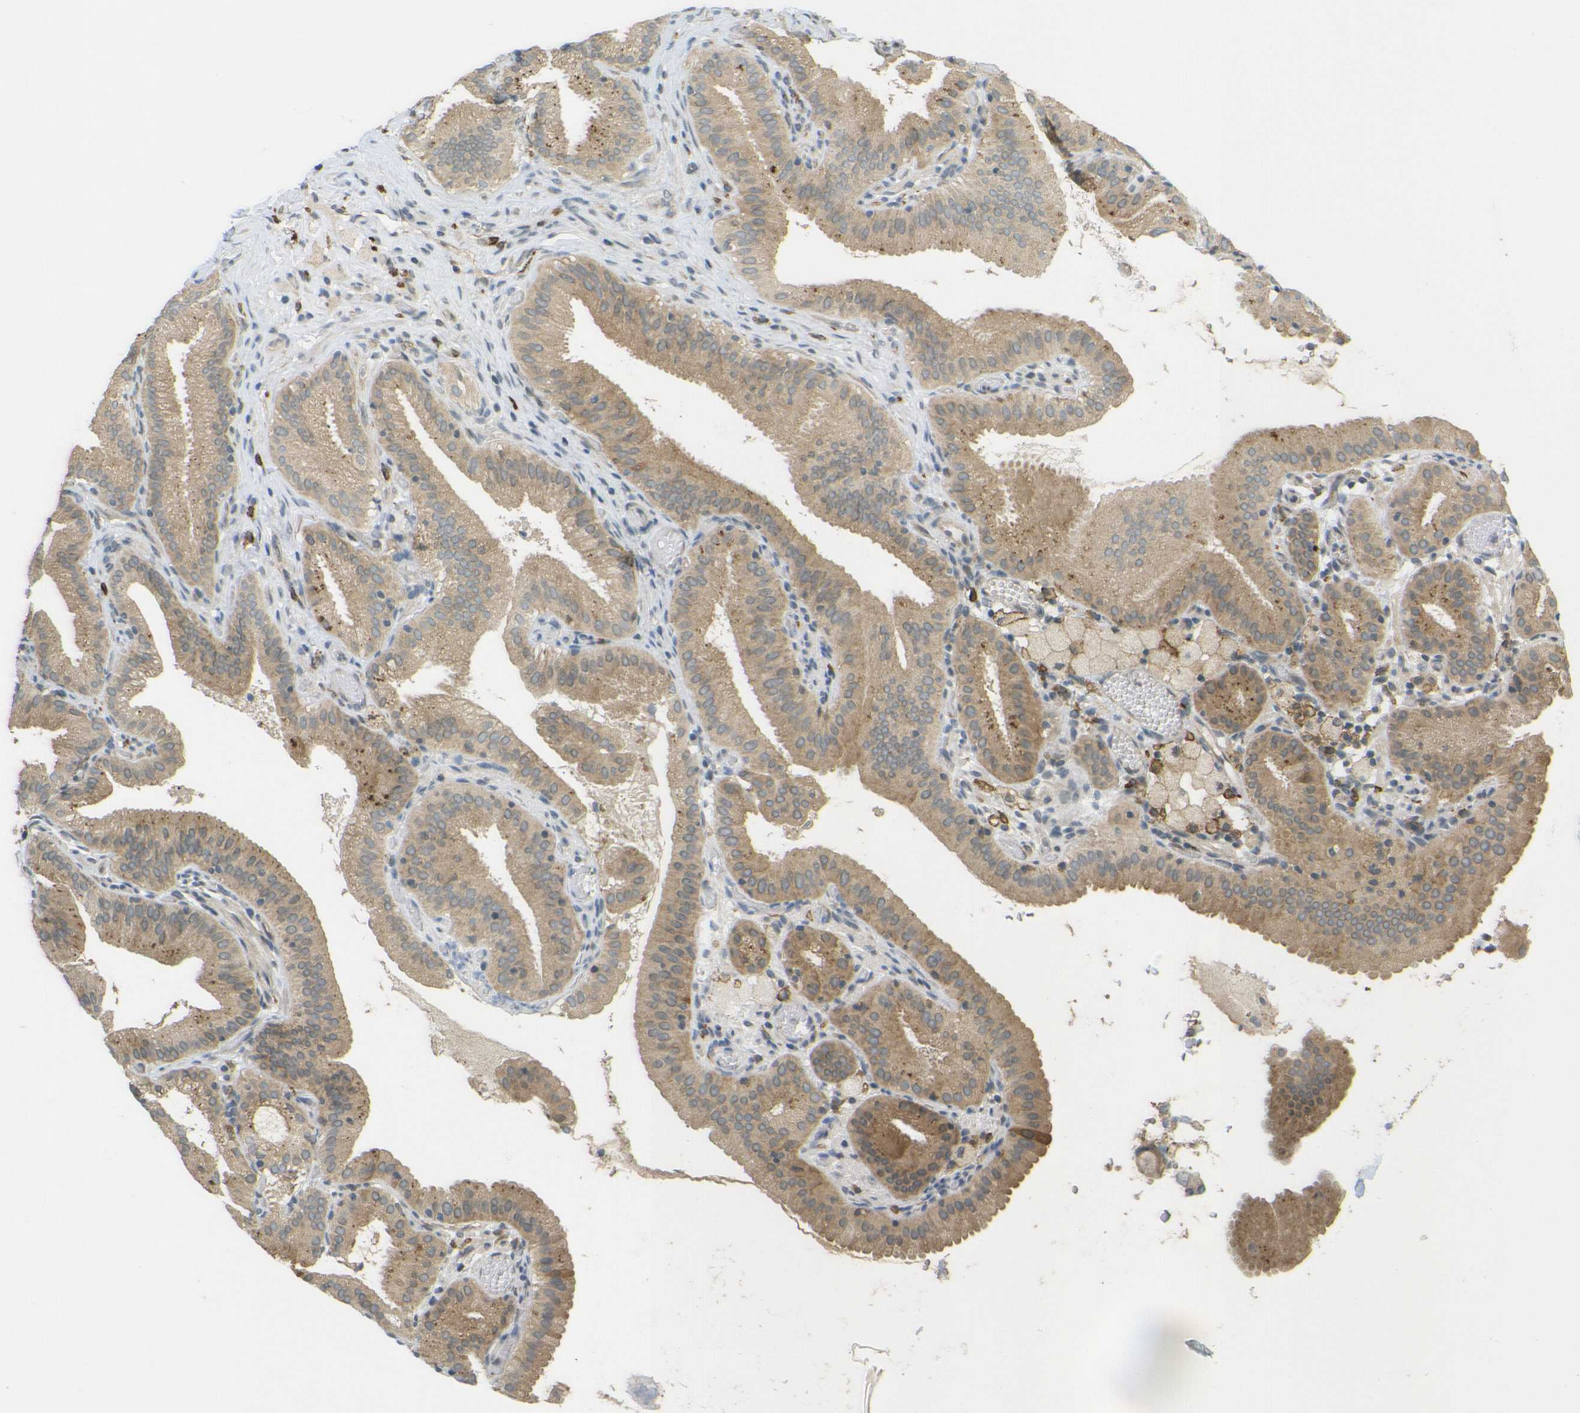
{"staining": {"intensity": "moderate", "quantity": ">75%", "location": "cytoplasmic/membranous"}, "tissue": "gallbladder", "cell_type": "Glandular cells", "image_type": "normal", "snomed": [{"axis": "morphology", "description": "Normal tissue, NOS"}, {"axis": "topography", "description": "Gallbladder"}], "caption": "Gallbladder was stained to show a protein in brown. There is medium levels of moderate cytoplasmic/membranous positivity in about >75% of glandular cells. Ihc stains the protein in brown and the nuclei are stained blue.", "gene": "DAB2", "patient": {"sex": "male", "age": 54}}